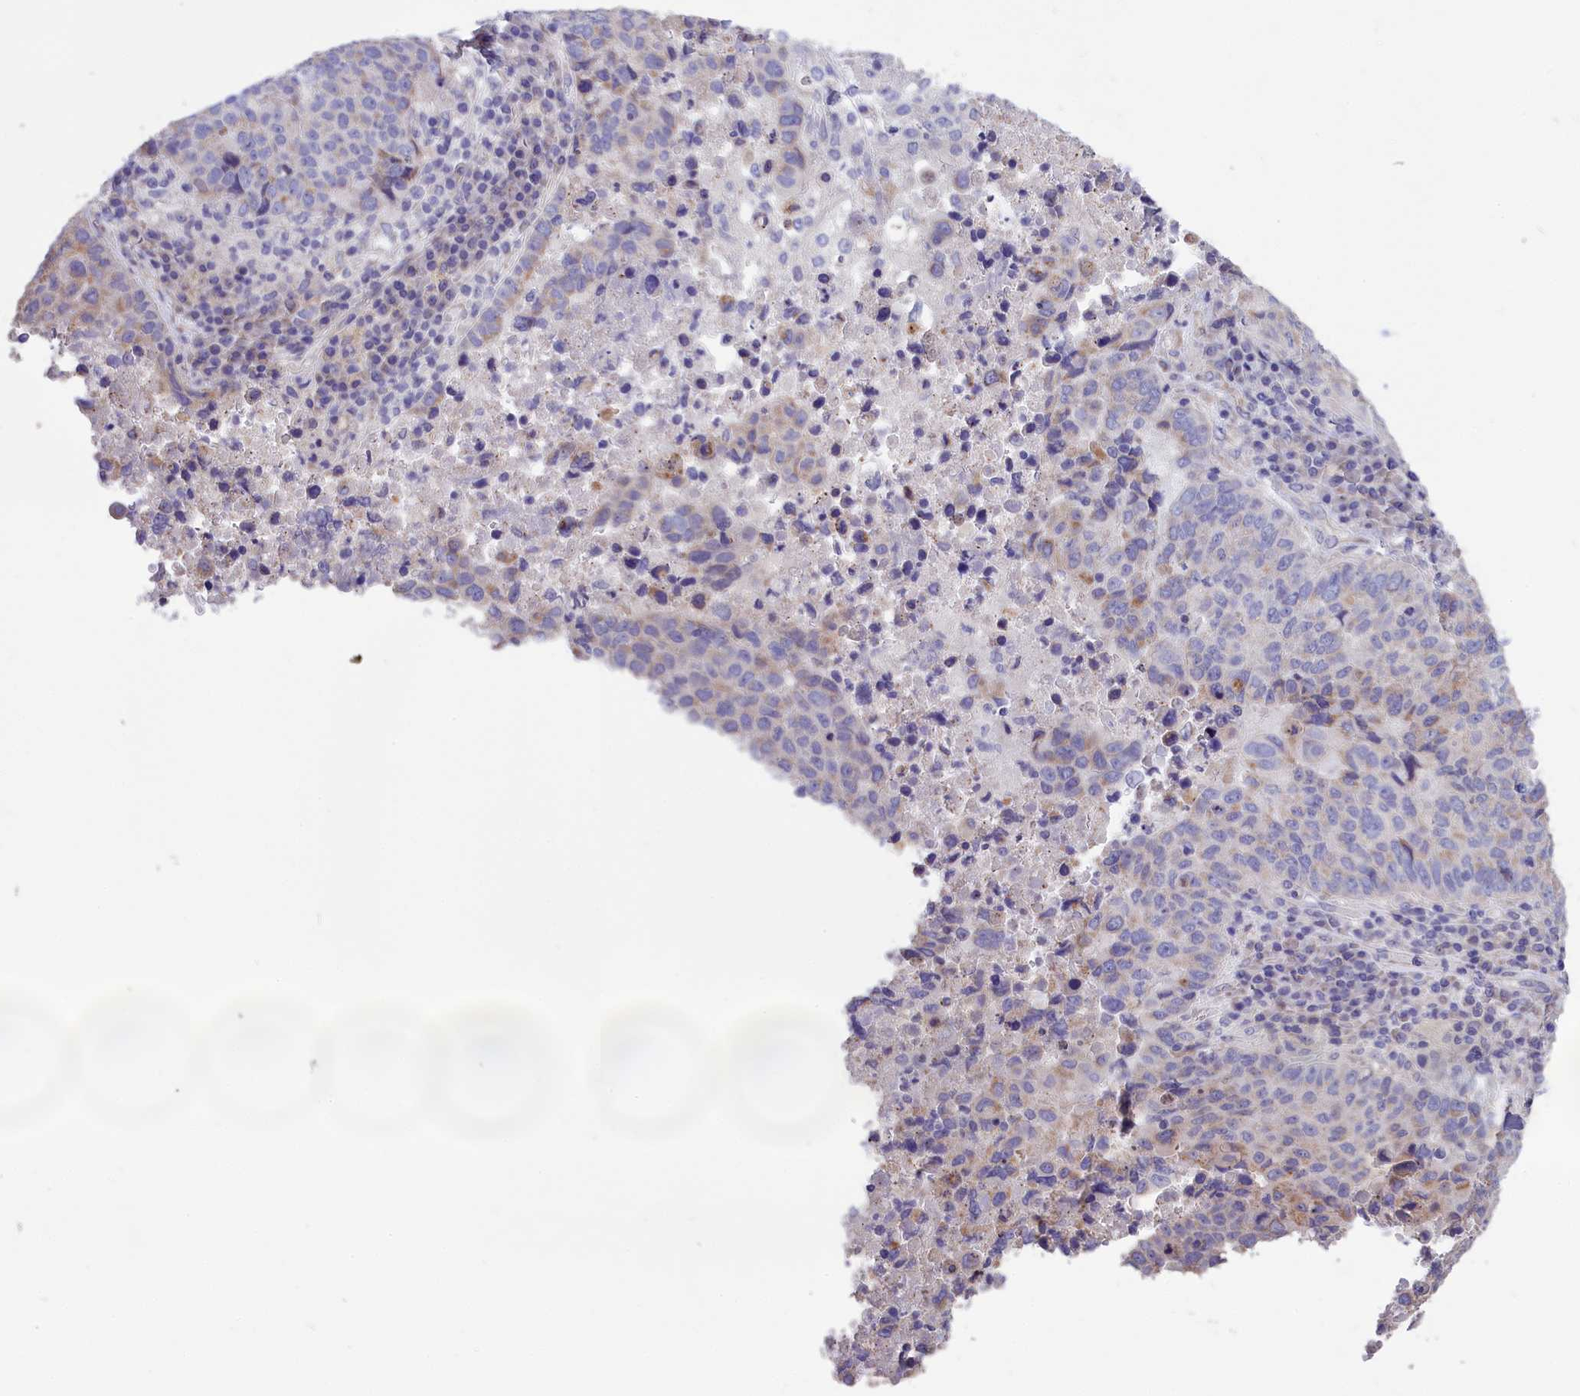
{"staining": {"intensity": "moderate", "quantity": "<25%", "location": "cytoplasmic/membranous"}, "tissue": "lung cancer", "cell_type": "Tumor cells", "image_type": "cancer", "snomed": [{"axis": "morphology", "description": "Squamous cell carcinoma, NOS"}, {"axis": "topography", "description": "Lung"}], "caption": "Immunohistochemistry of human squamous cell carcinoma (lung) reveals low levels of moderate cytoplasmic/membranous staining in approximately <25% of tumor cells.", "gene": "CYP2U1", "patient": {"sex": "male", "age": 73}}